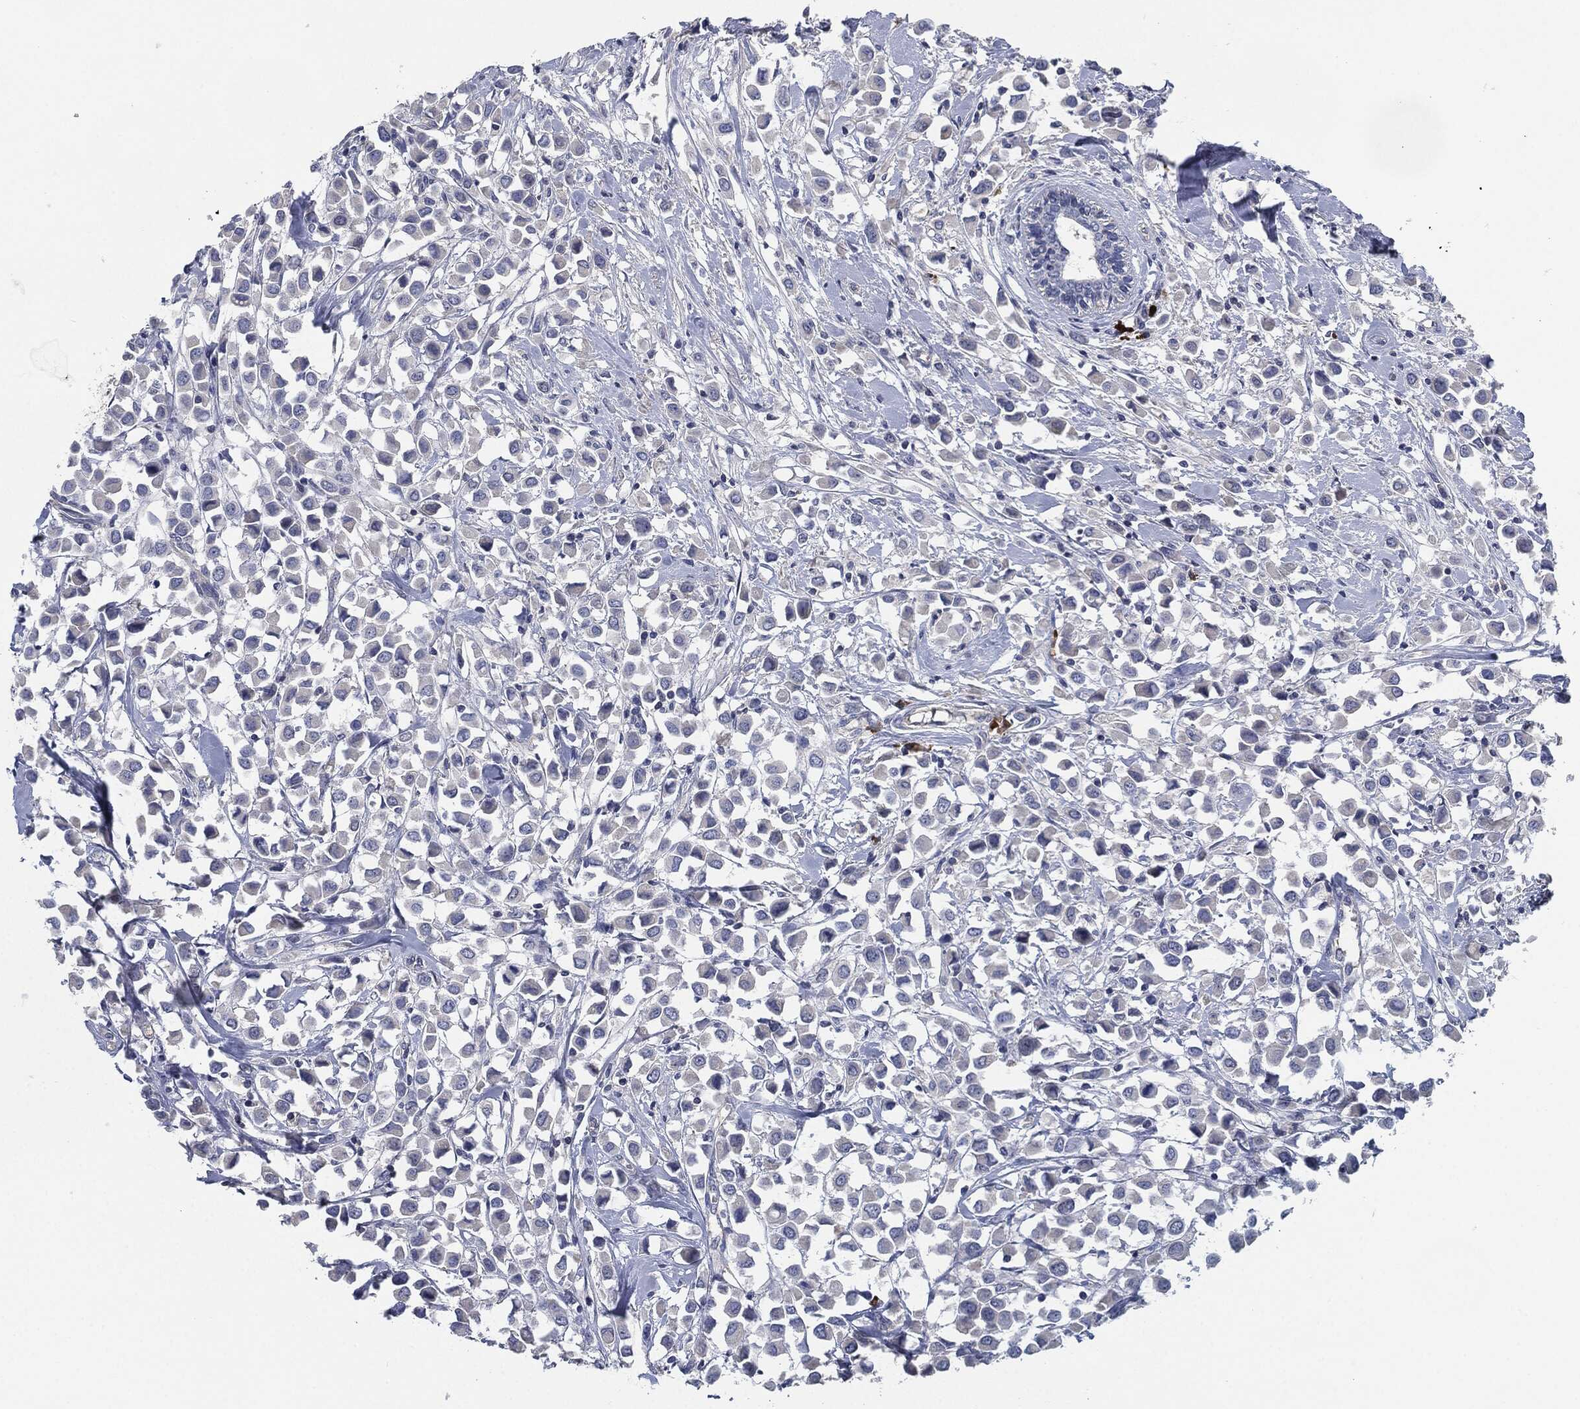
{"staining": {"intensity": "negative", "quantity": "none", "location": "none"}, "tissue": "breast cancer", "cell_type": "Tumor cells", "image_type": "cancer", "snomed": [{"axis": "morphology", "description": "Duct carcinoma"}, {"axis": "topography", "description": "Breast"}], "caption": "IHC photomicrograph of breast infiltrating ductal carcinoma stained for a protein (brown), which shows no expression in tumor cells.", "gene": "CD27", "patient": {"sex": "female", "age": 61}}